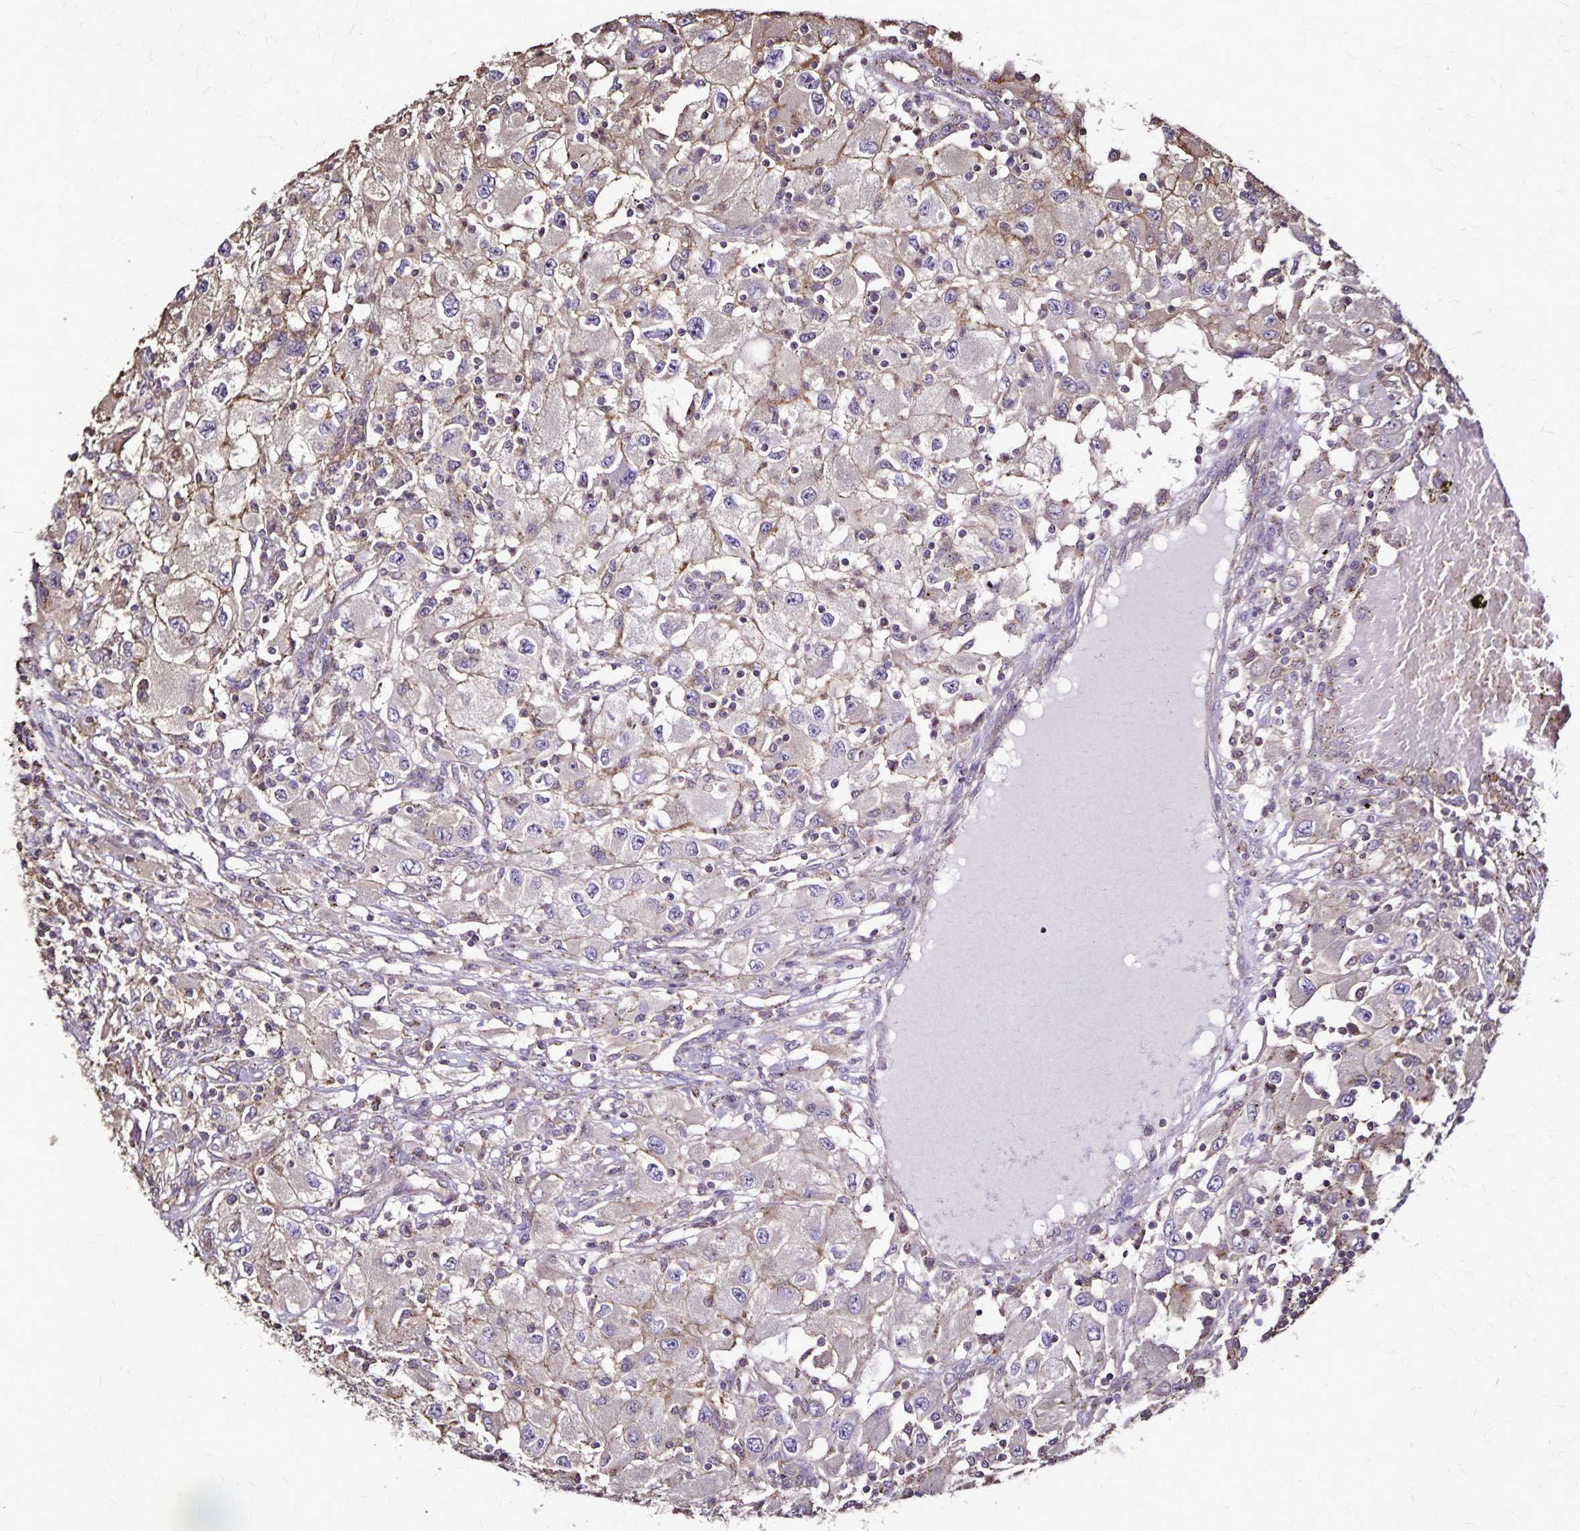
{"staining": {"intensity": "negative", "quantity": "none", "location": "none"}, "tissue": "renal cancer", "cell_type": "Tumor cells", "image_type": "cancer", "snomed": [{"axis": "morphology", "description": "Adenocarcinoma, NOS"}, {"axis": "topography", "description": "Kidney"}], "caption": "Immunohistochemistry of adenocarcinoma (renal) shows no expression in tumor cells.", "gene": "CHMP1B", "patient": {"sex": "female", "age": 67}}